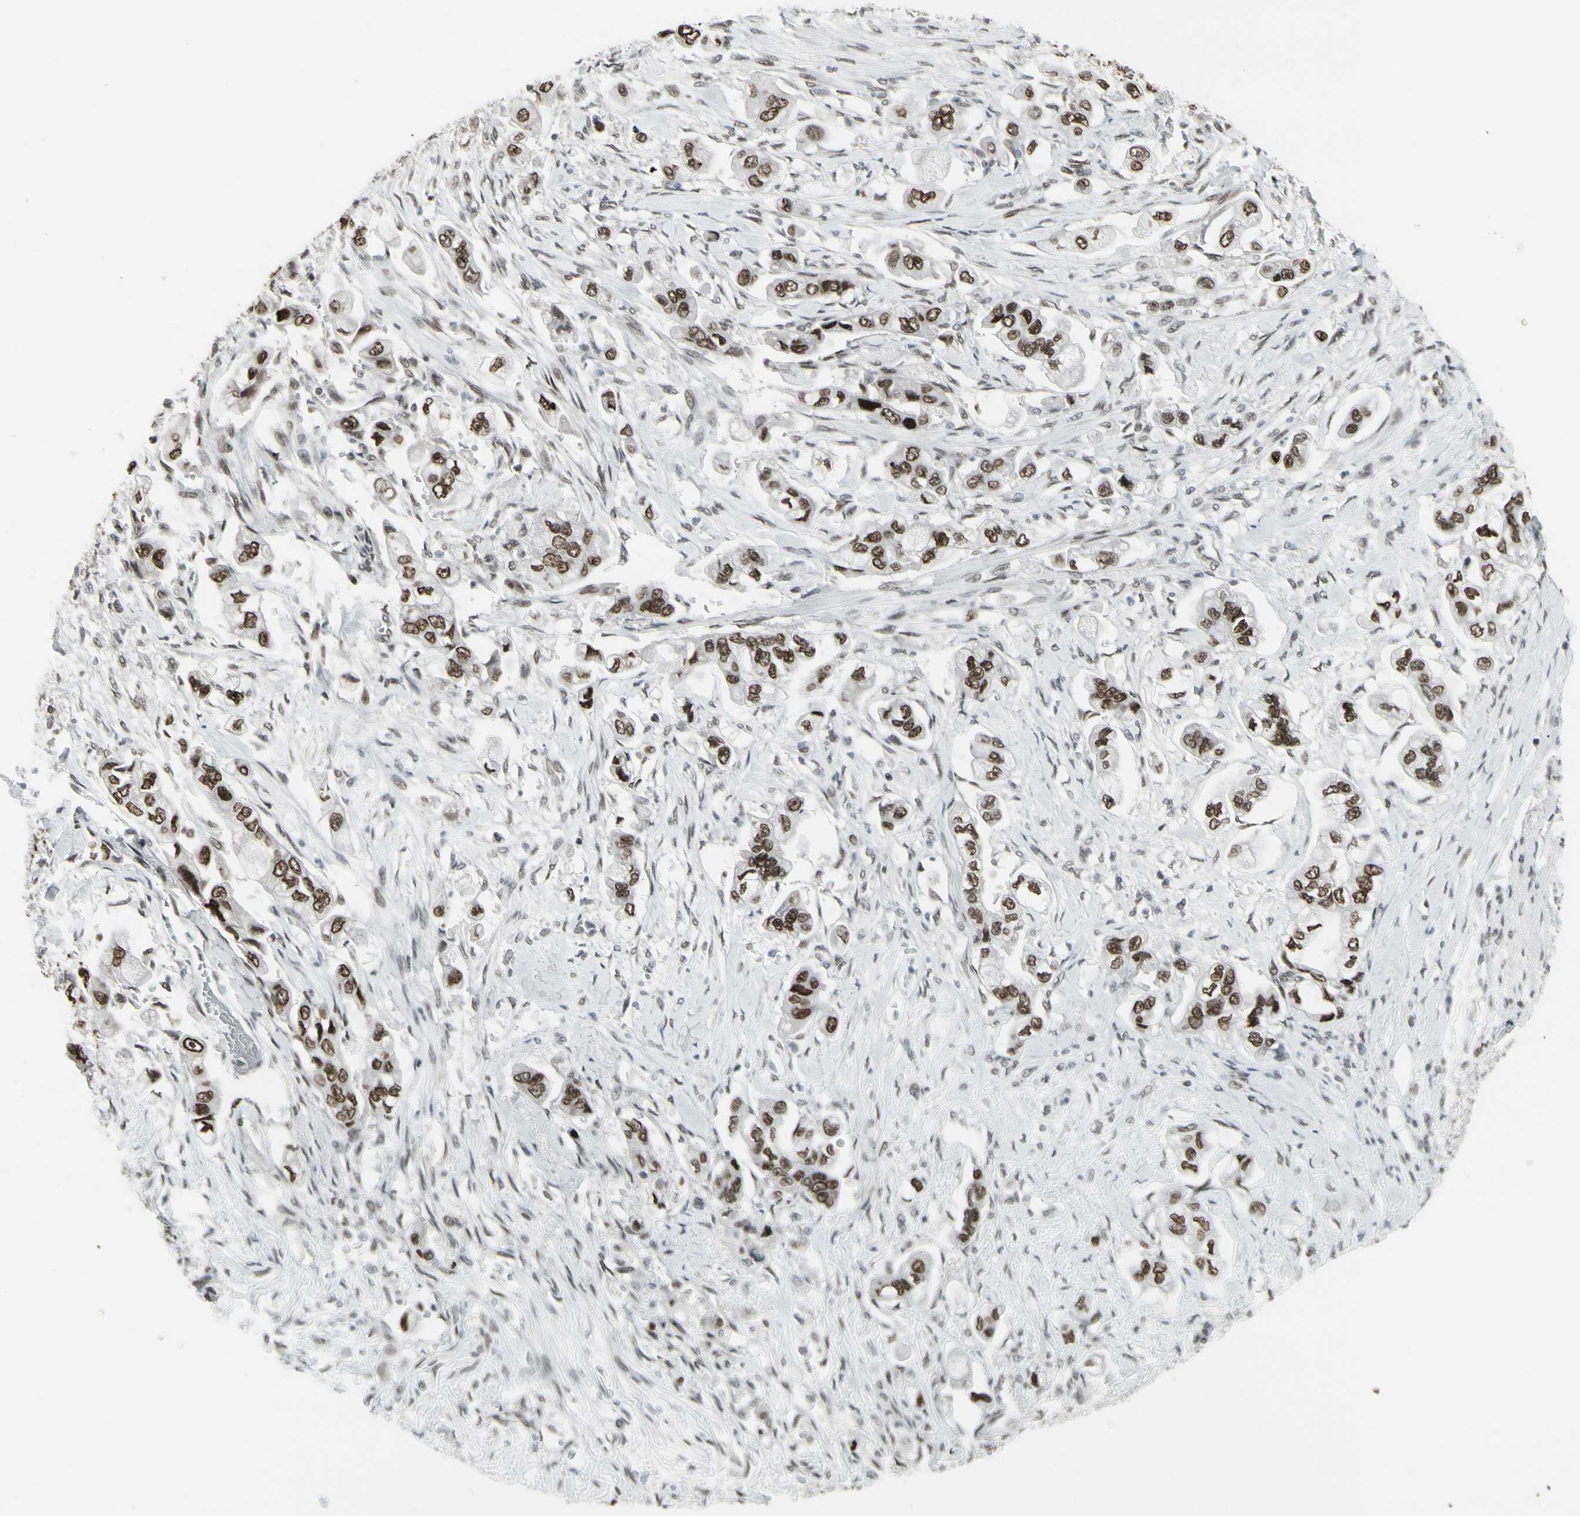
{"staining": {"intensity": "strong", "quantity": ">75%", "location": "nuclear"}, "tissue": "stomach cancer", "cell_type": "Tumor cells", "image_type": "cancer", "snomed": [{"axis": "morphology", "description": "Adenocarcinoma, NOS"}, {"axis": "topography", "description": "Stomach"}], "caption": "Protein expression analysis of human adenocarcinoma (stomach) reveals strong nuclear positivity in approximately >75% of tumor cells.", "gene": "HMG20A", "patient": {"sex": "male", "age": 62}}